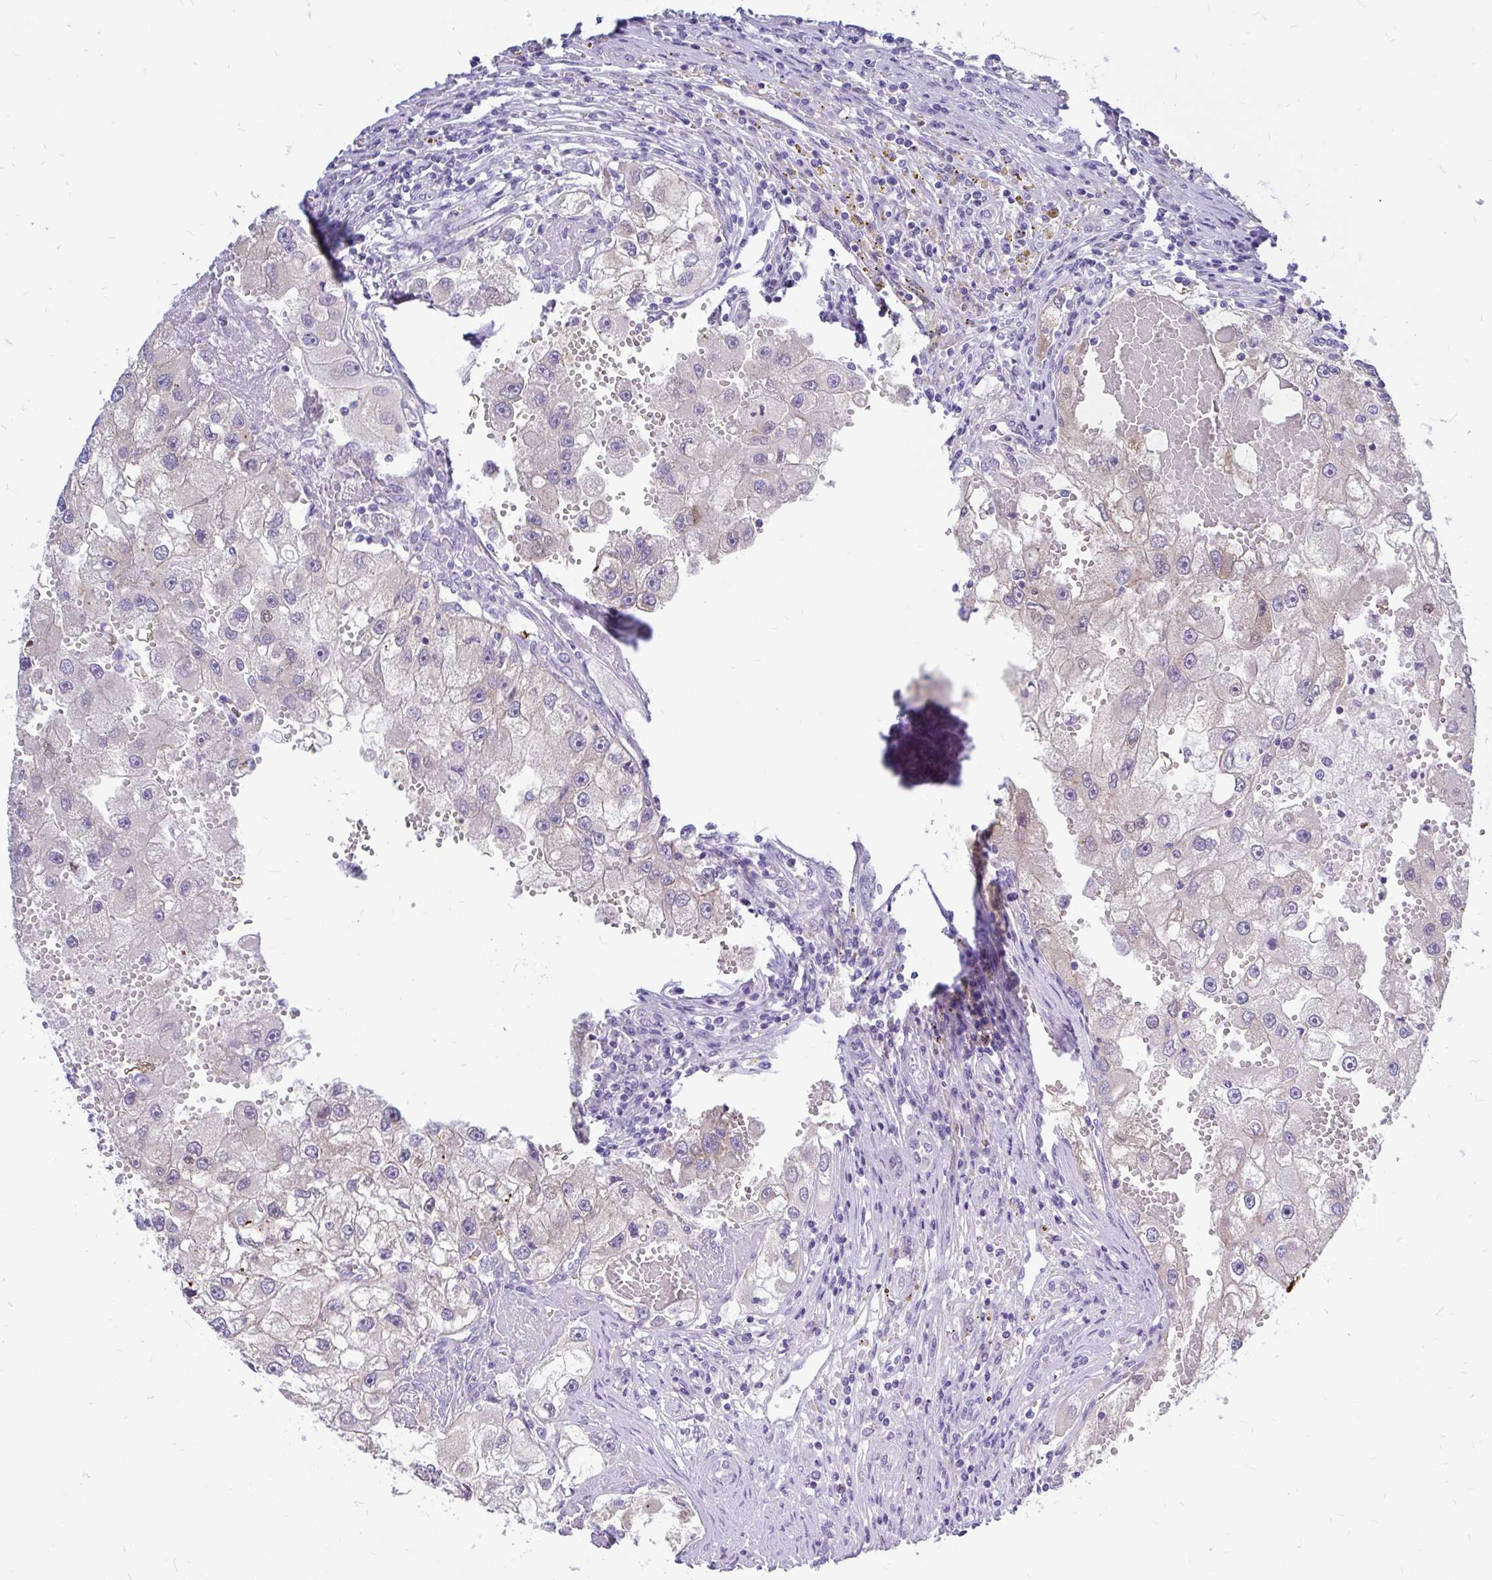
{"staining": {"intensity": "negative", "quantity": "none", "location": "none"}, "tissue": "renal cancer", "cell_type": "Tumor cells", "image_type": "cancer", "snomed": [{"axis": "morphology", "description": "Adenocarcinoma, NOS"}, {"axis": "topography", "description": "Kidney"}], "caption": "DAB (3,3'-diaminobenzidine) immunohistochemical staining of human renal cancer (adenocarcinoma) exhibits no significant expression in tumor cells.", "gene": "MAP1LC3A", "patient": {"sex": "male", "age": 63}}